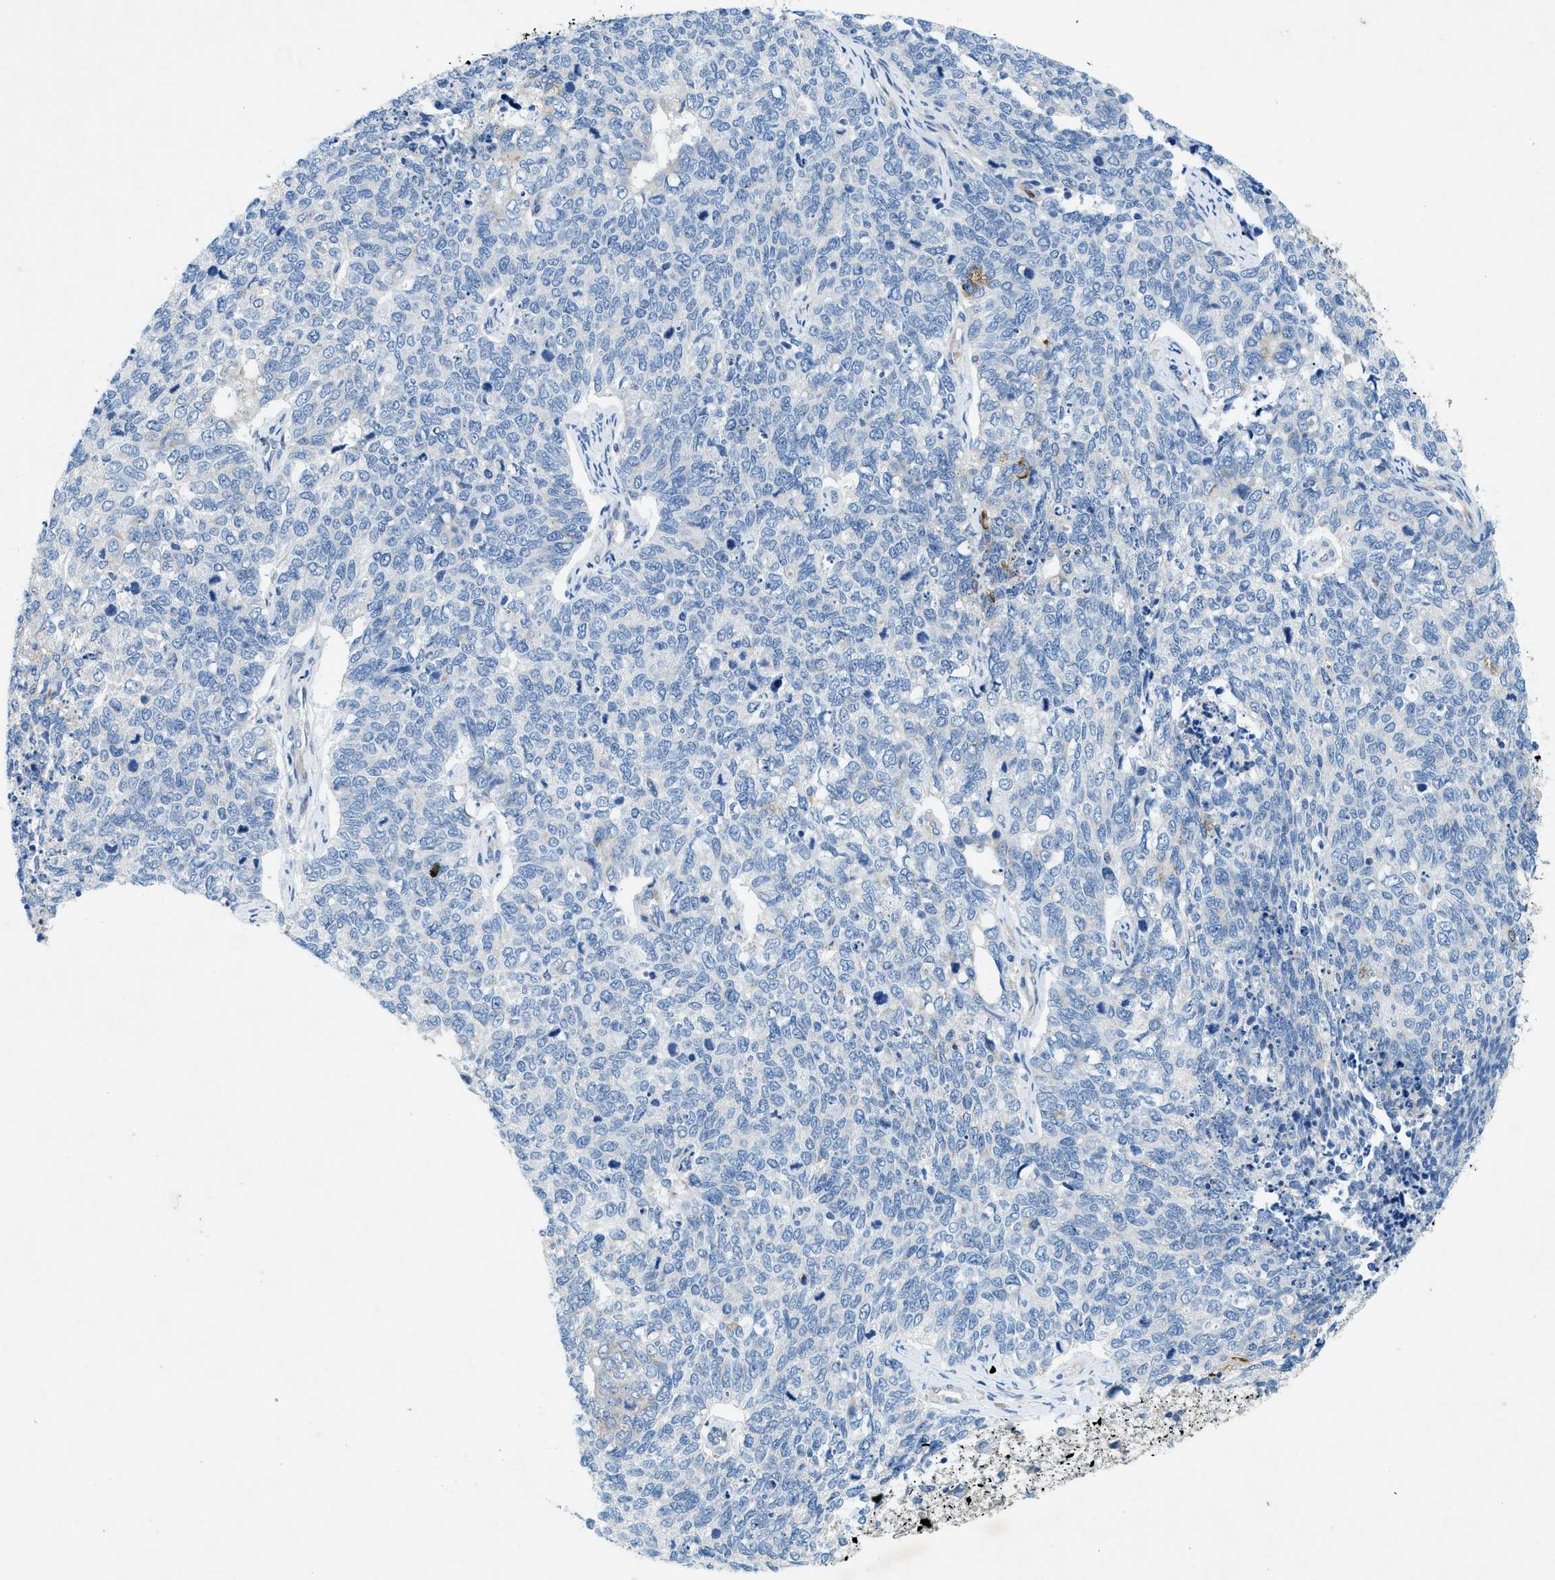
{"staining": {"intensity": "negative", "quantity": "none", "location": "none"}, "tissue": "cervical cancer", "cell_type": "Tumor cells", "image_type": "cancer", "snomed": [{"axis": "morphology", "description": "Squamous cell carcinoma, NOS"}, {"axis": "topography", "description": "Cervix"}], "caption": "This is an IHC micrograph of squamous cell carcinoma (cervical). There is no expression in tumor cells.", "gene": "ZDHHC13", "patient": {"sex": "female", "age": 63}}